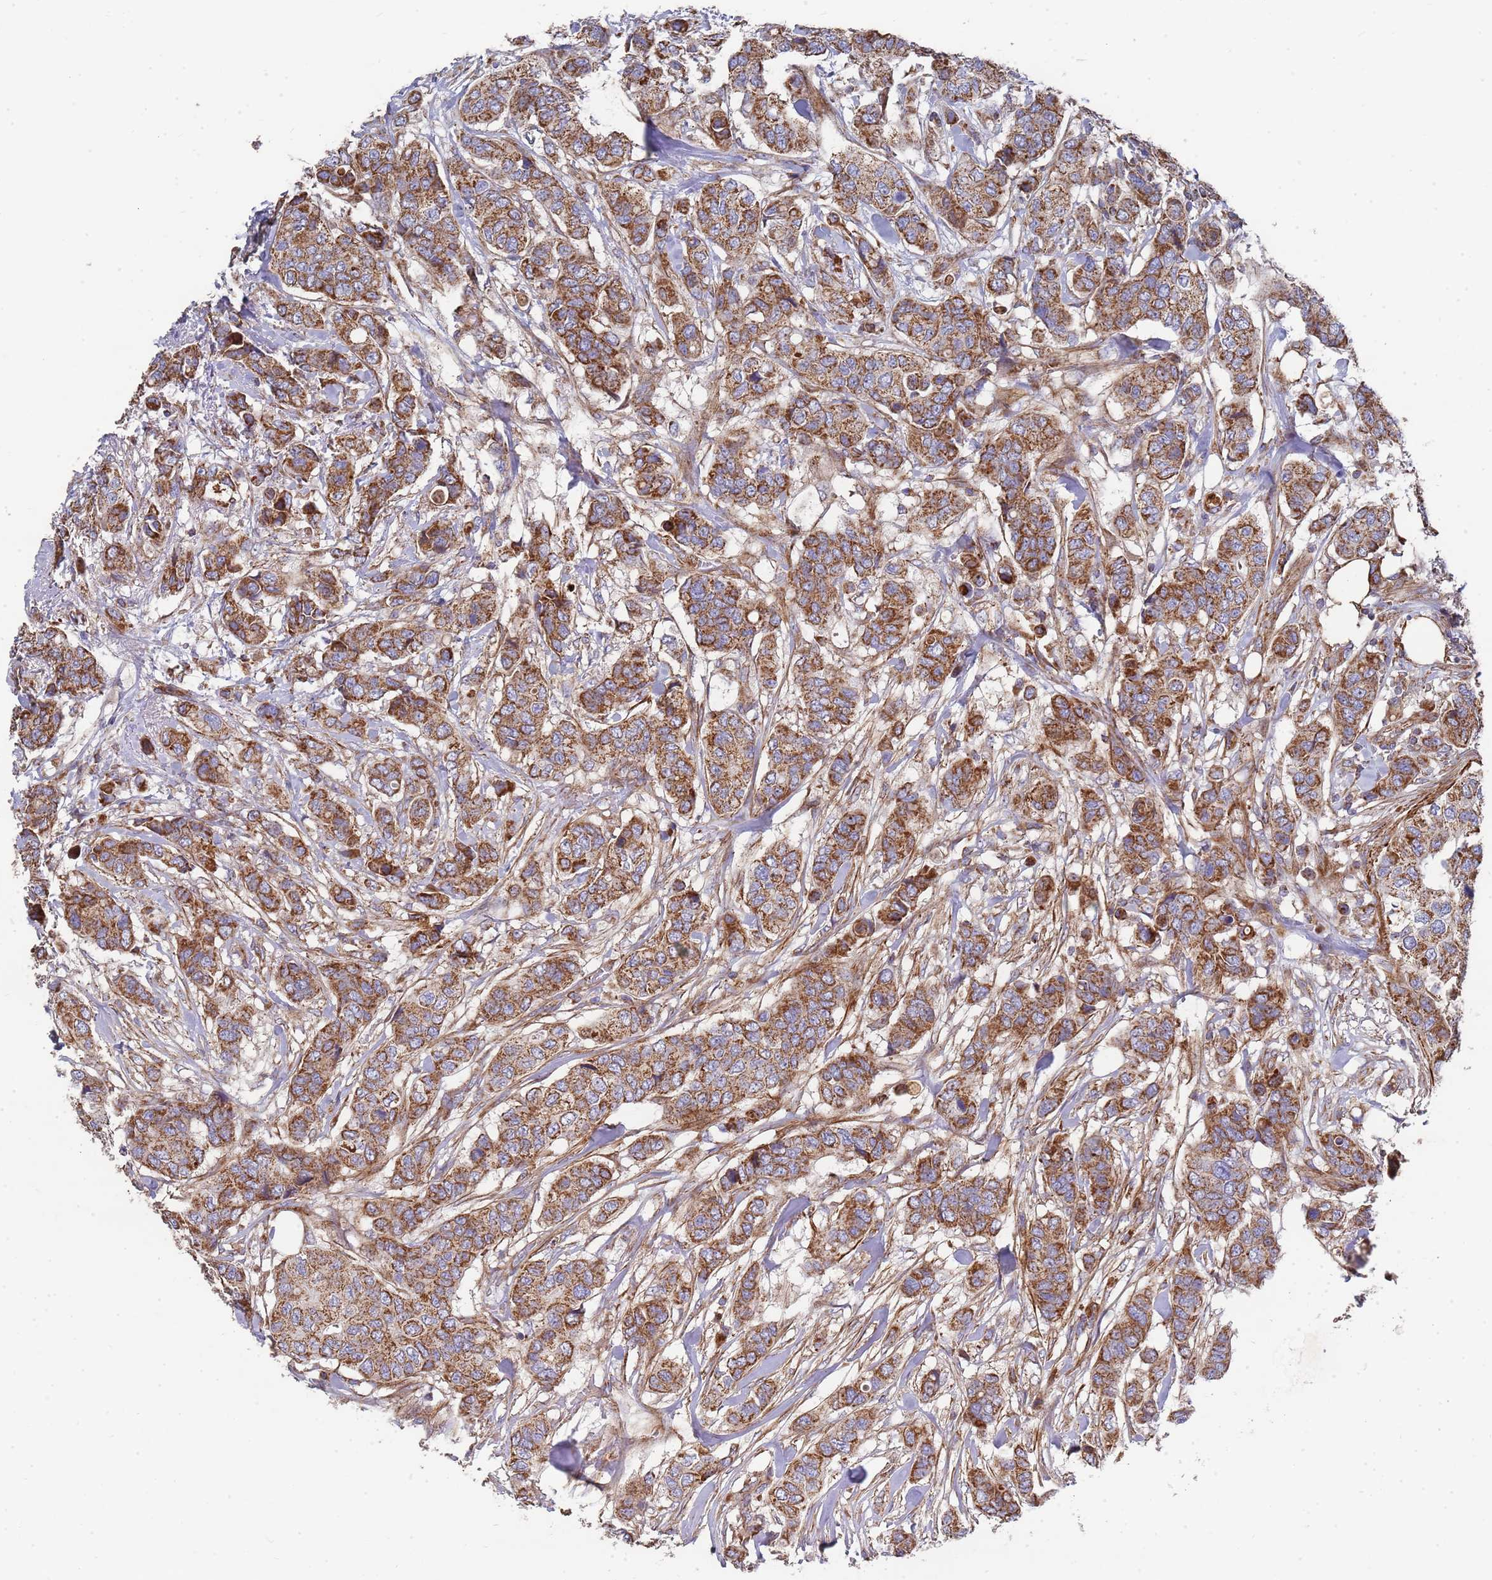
{"staining": {"intensity": "moderate", "quantity": ">75%", "location": "cytoplasmic/membranous"}, "tissue": "breast cancer", "cell_type": "Tumor cells", "image_type": "cancer", "snomed": [{"axis": "morphology", "description": "Lobular carcinoma"}, {"axis": "topography", "description": "Breast"}], "caption": "Immunohistochemical staining of human breast cancer reveals moderate cytoplasmic/membranous protein positivity in approximately >75% of tumor cells.", "gene": "WDFY3", "patient": {"sex": "female", "age": 51}}